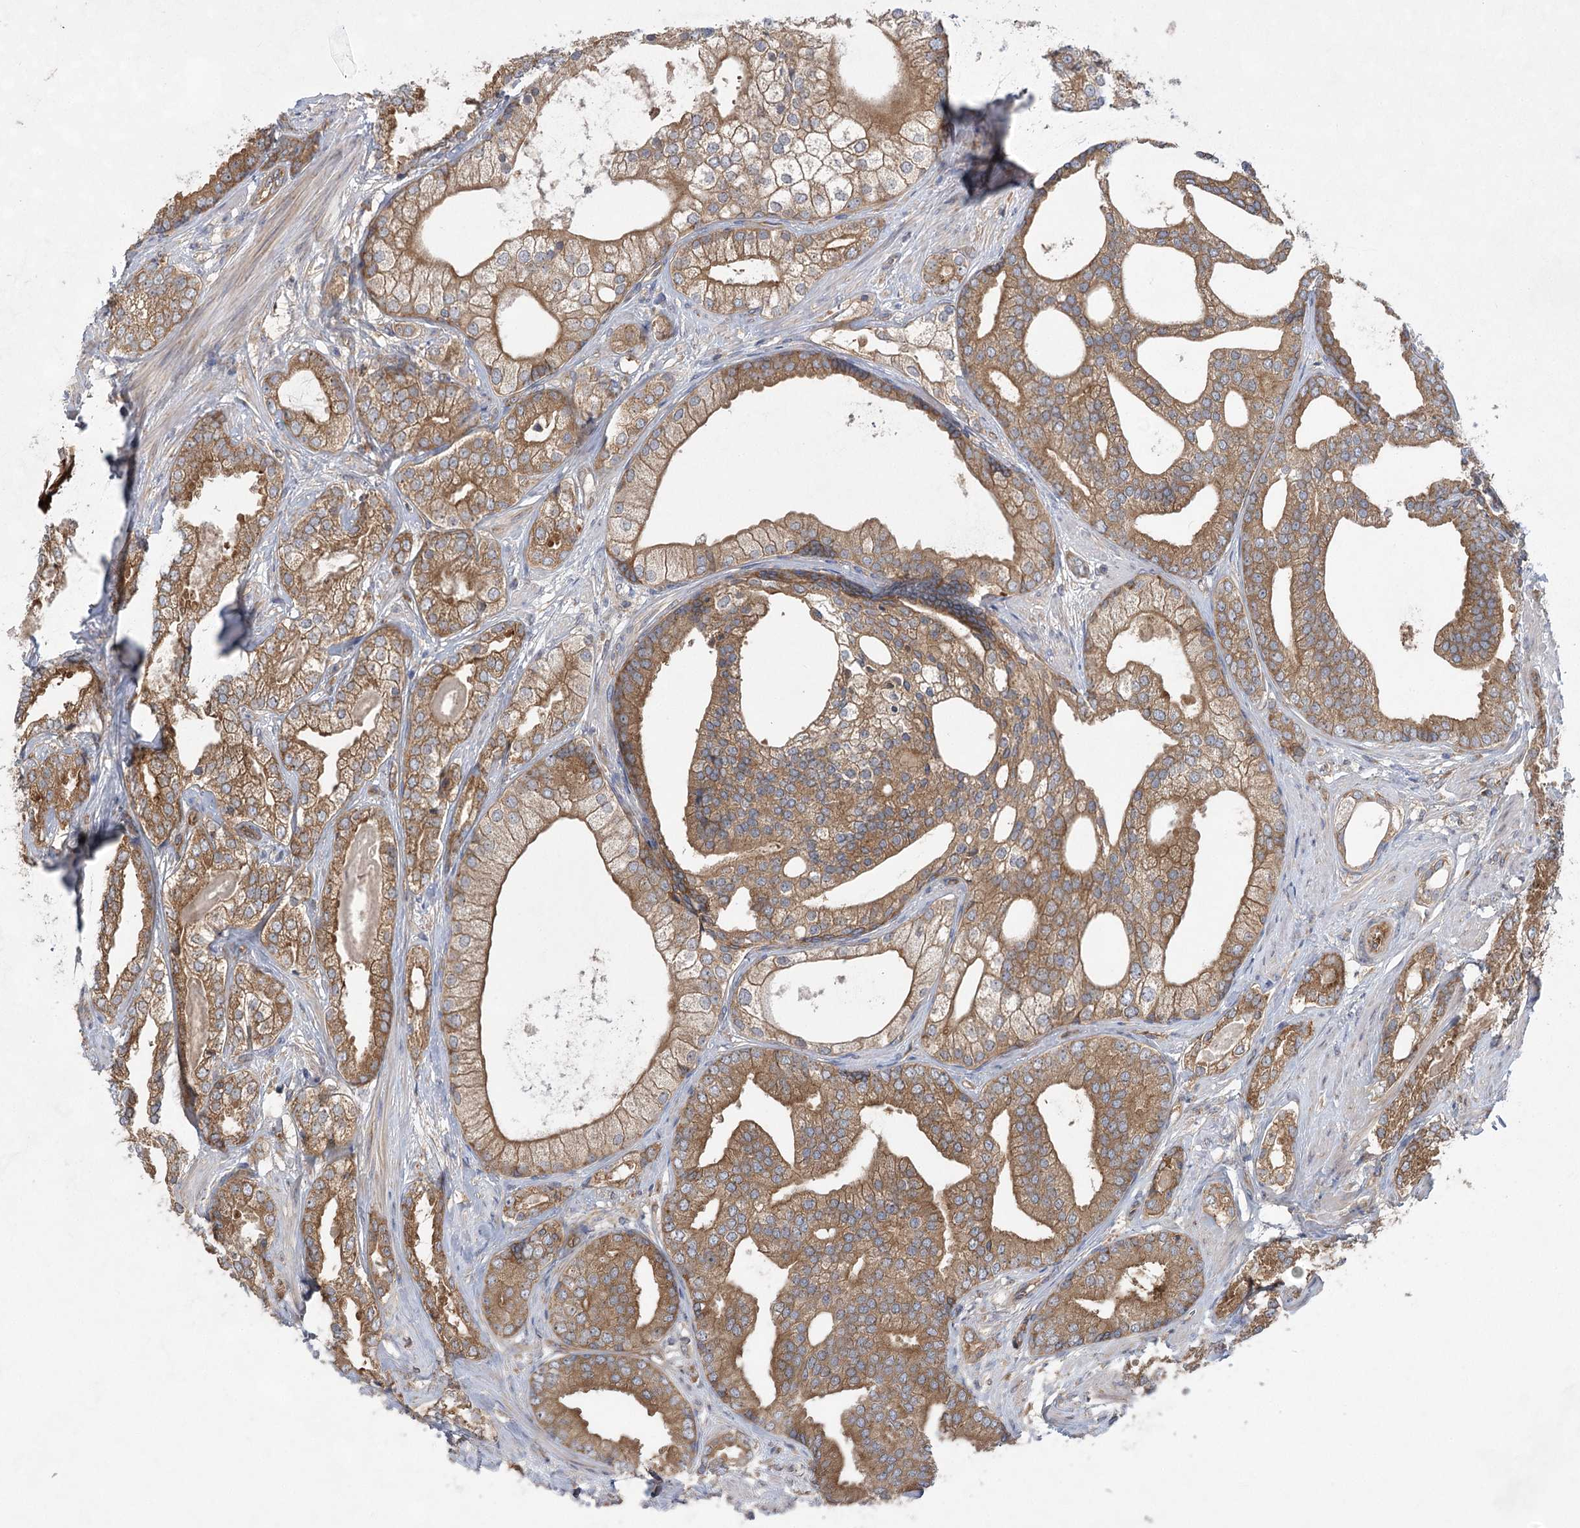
{"staining": {"intensity": "moderate", "quantity": ">75%", "location": "cytoplasmic/membranous"}, "tissue": "prostate cancer", "cell_type": "Tumor cells", "image_type": "cancer", "snomed": [{"axis": "morphology", "description": "Adenocarcinoma, High grade"}, {"axis": "topography", "description": "Prostate"}], "caption": "High-power microscopy captured an immunohistochemistry (IHC) photomicrograph of prostate cancer, revealing moderate cytoplasmic/membranous positivity in about >75% of tumor cells.", "gene": "EIF3A", "patient": {"sex": "male", "age": 60}}